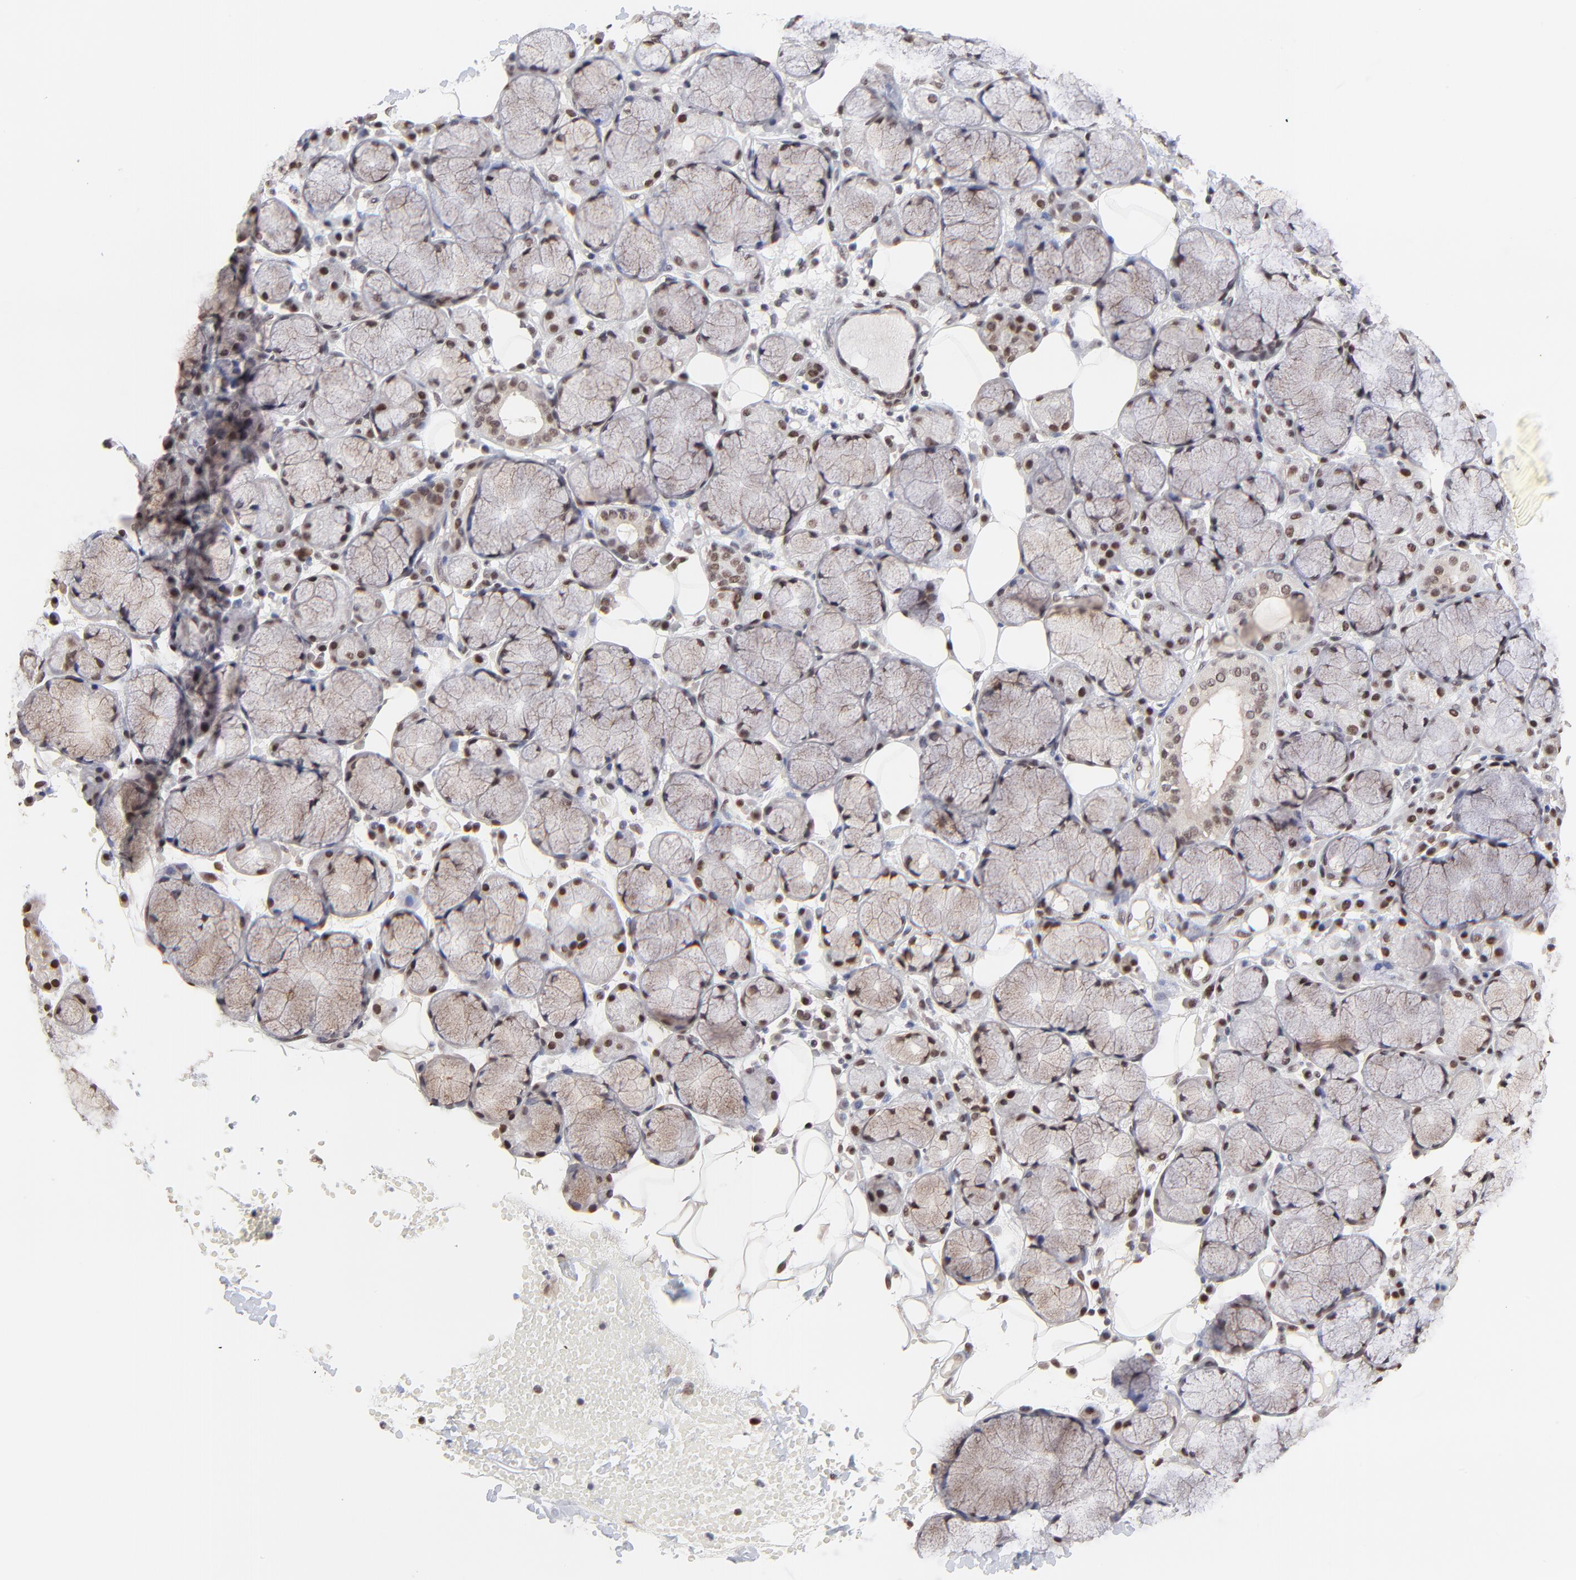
{"staining": {"intensity": "strong", "quantity": "25%-75%", "location": "nuclear"}, "tissue": "salivary gland", "cell_type": "Glandular cells", "image_type": "normal", "snomed": [{"axis": "morphology", "description": "Normal tissue, NOS"}, {"axis": "topography", "description": "Skeletal muscle"}, {"axis": "topography", "description": "Oral tissue"}, {"axis": "topography", "description": "Salivary gland"}, {"axis": "topography", "description": "Peripheral nerve tissue"}], "caption": "Benign salivary gland demonstrates strong nuclear expression in about 25%-75% of glandular cells Ihc stains the protein of interest in brown and the nuclei are stained blue..", "gene": "DSN1", "patient": {"sex": "male", "age": 54}}